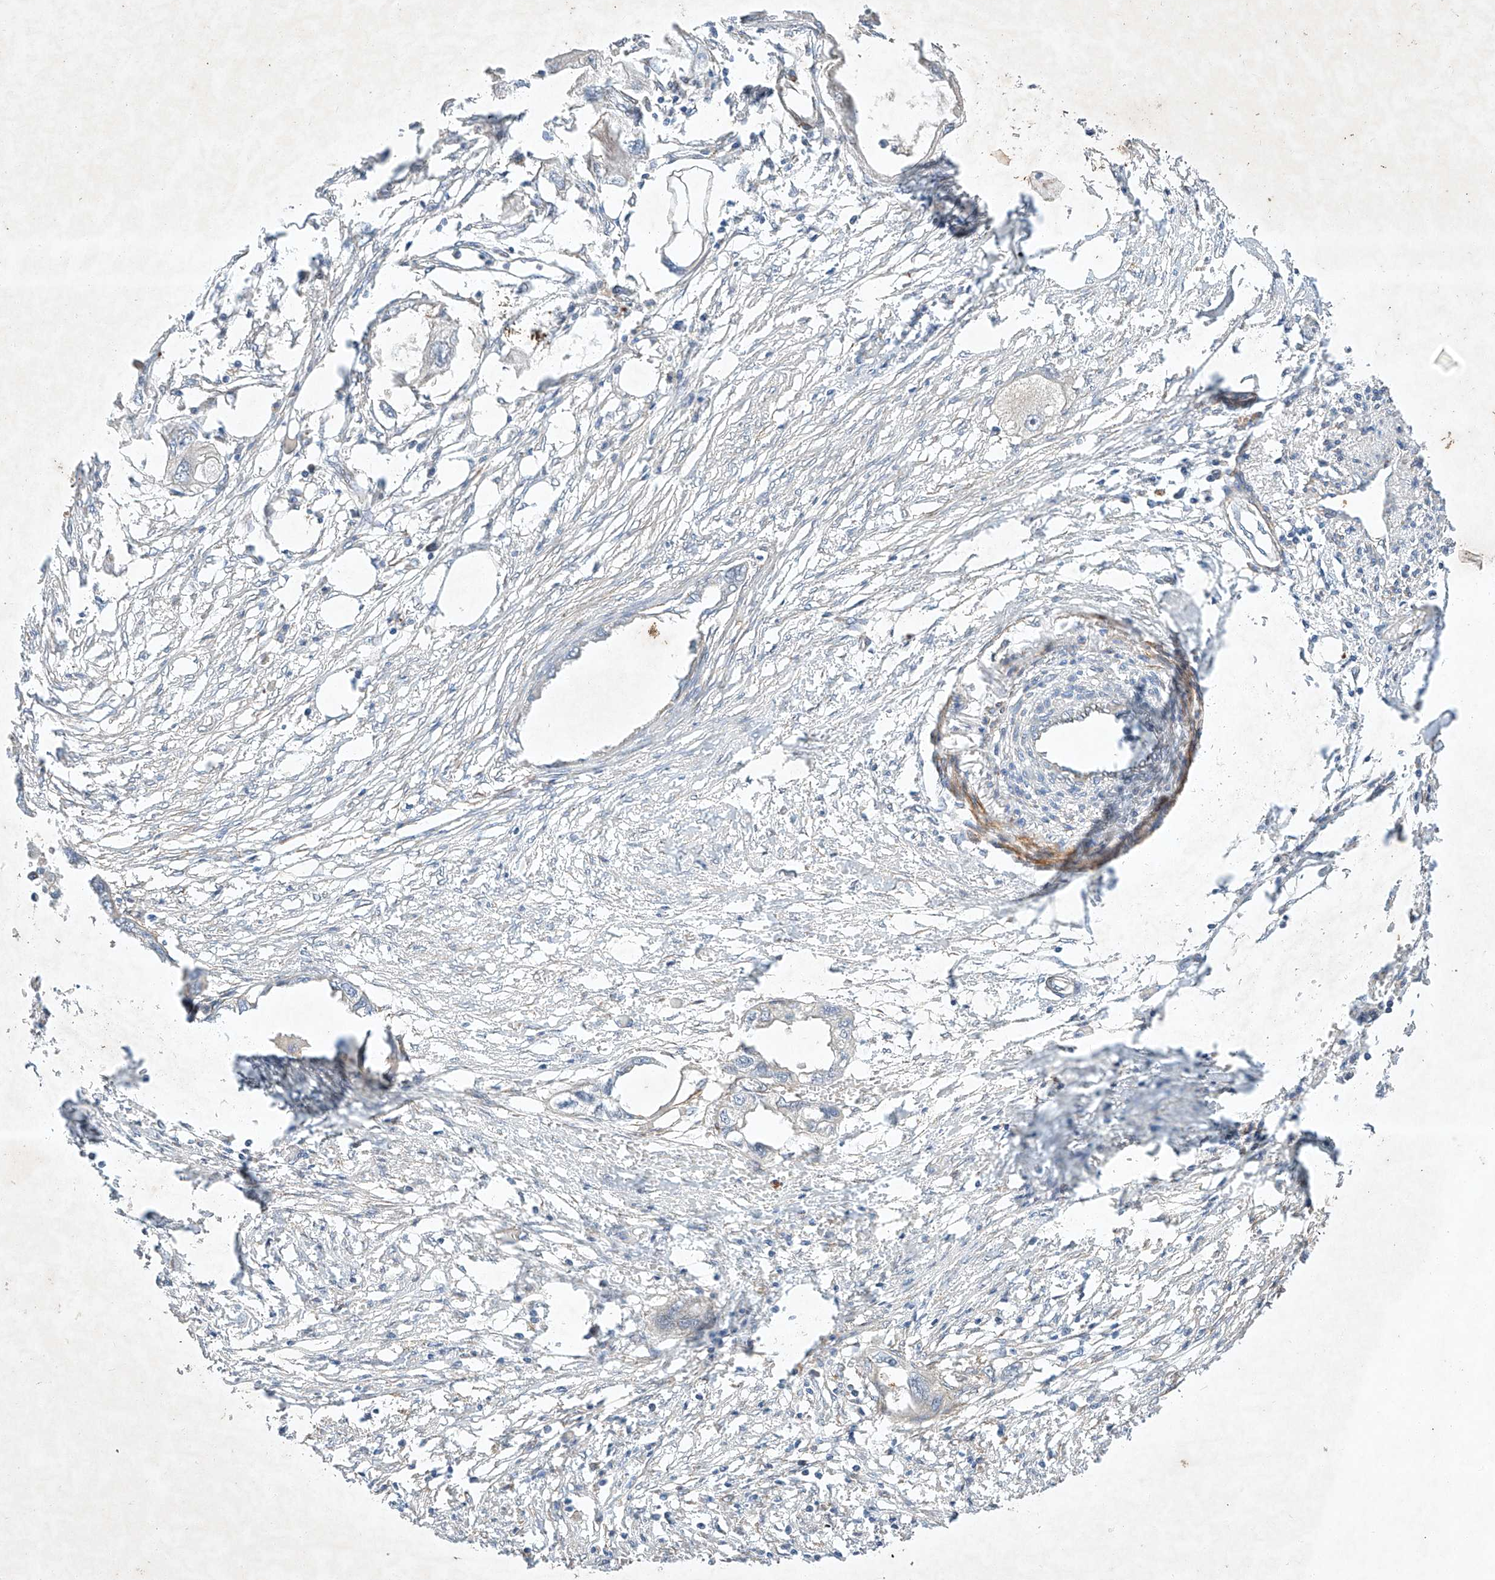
{"staining": {"intensity": "negative", "quantity": "none", "location": "none"}, "tissue": "endometrial cancer", "cell_type": "Tumor cells", "image_type": "cancer", "snomed": [{"axis": "morphology", "description": "Adenocarcinoma, NOS"}, {"axis": "morphology", "description": "Adenocarcinoma, metastatic, NOS"}, {"axis": "topography", "description": "Adipose tissue"}, {"axis": "topography", "description": "Endometrium"}], "caption": "Immunohistochemistry (IHC) micrograph of neoplastic tissue: endometrial cancer (metastatic adenocarcinoma) stained with DAB (3,3'-diaminobenzidine) displays no significant protein positivity in tumor cells.", "gene": "ARHGAP33", "patient": {"sex": "female", "age": 67}}